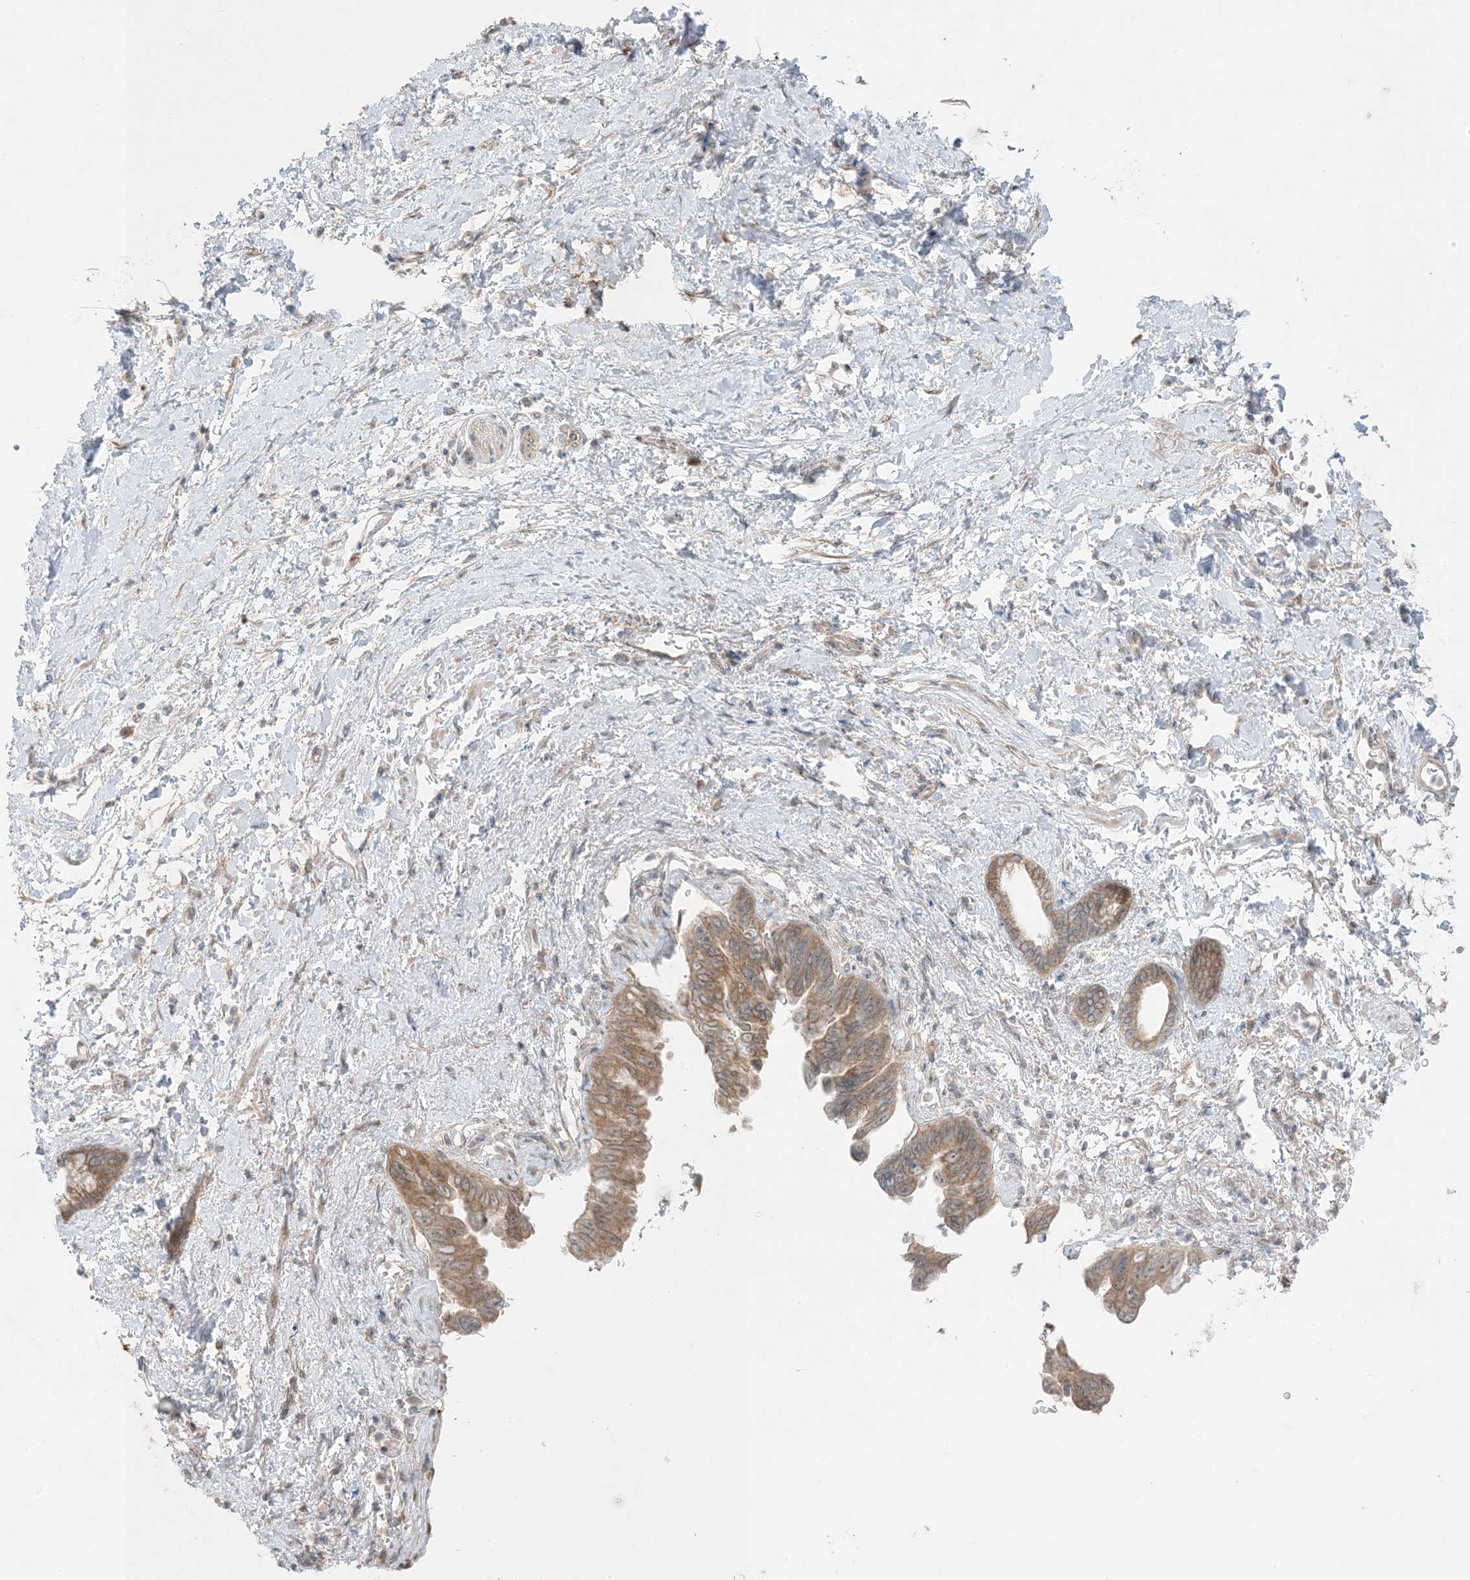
{"staining": {"intensity": "moderate", "quantity": ">75%", "location": "cytoplasmic/membranous"}, "tissue": "pancreatic cancer", "cell_type": "Tumor cells", "image_type": "cancer", "snomed": [{"axis": "morphology", "description": "Adenocarcinoma, NOS"}, {"axis": "topography", "description": "Pancreas"}], "caption": "Pancreatic adenocarcinoma stained for a protein displays moderate cytoplasmic/membranous positivity in tumor cells.", "gene": "ODC1", "patient": {"sex": "female", "age": 72}}